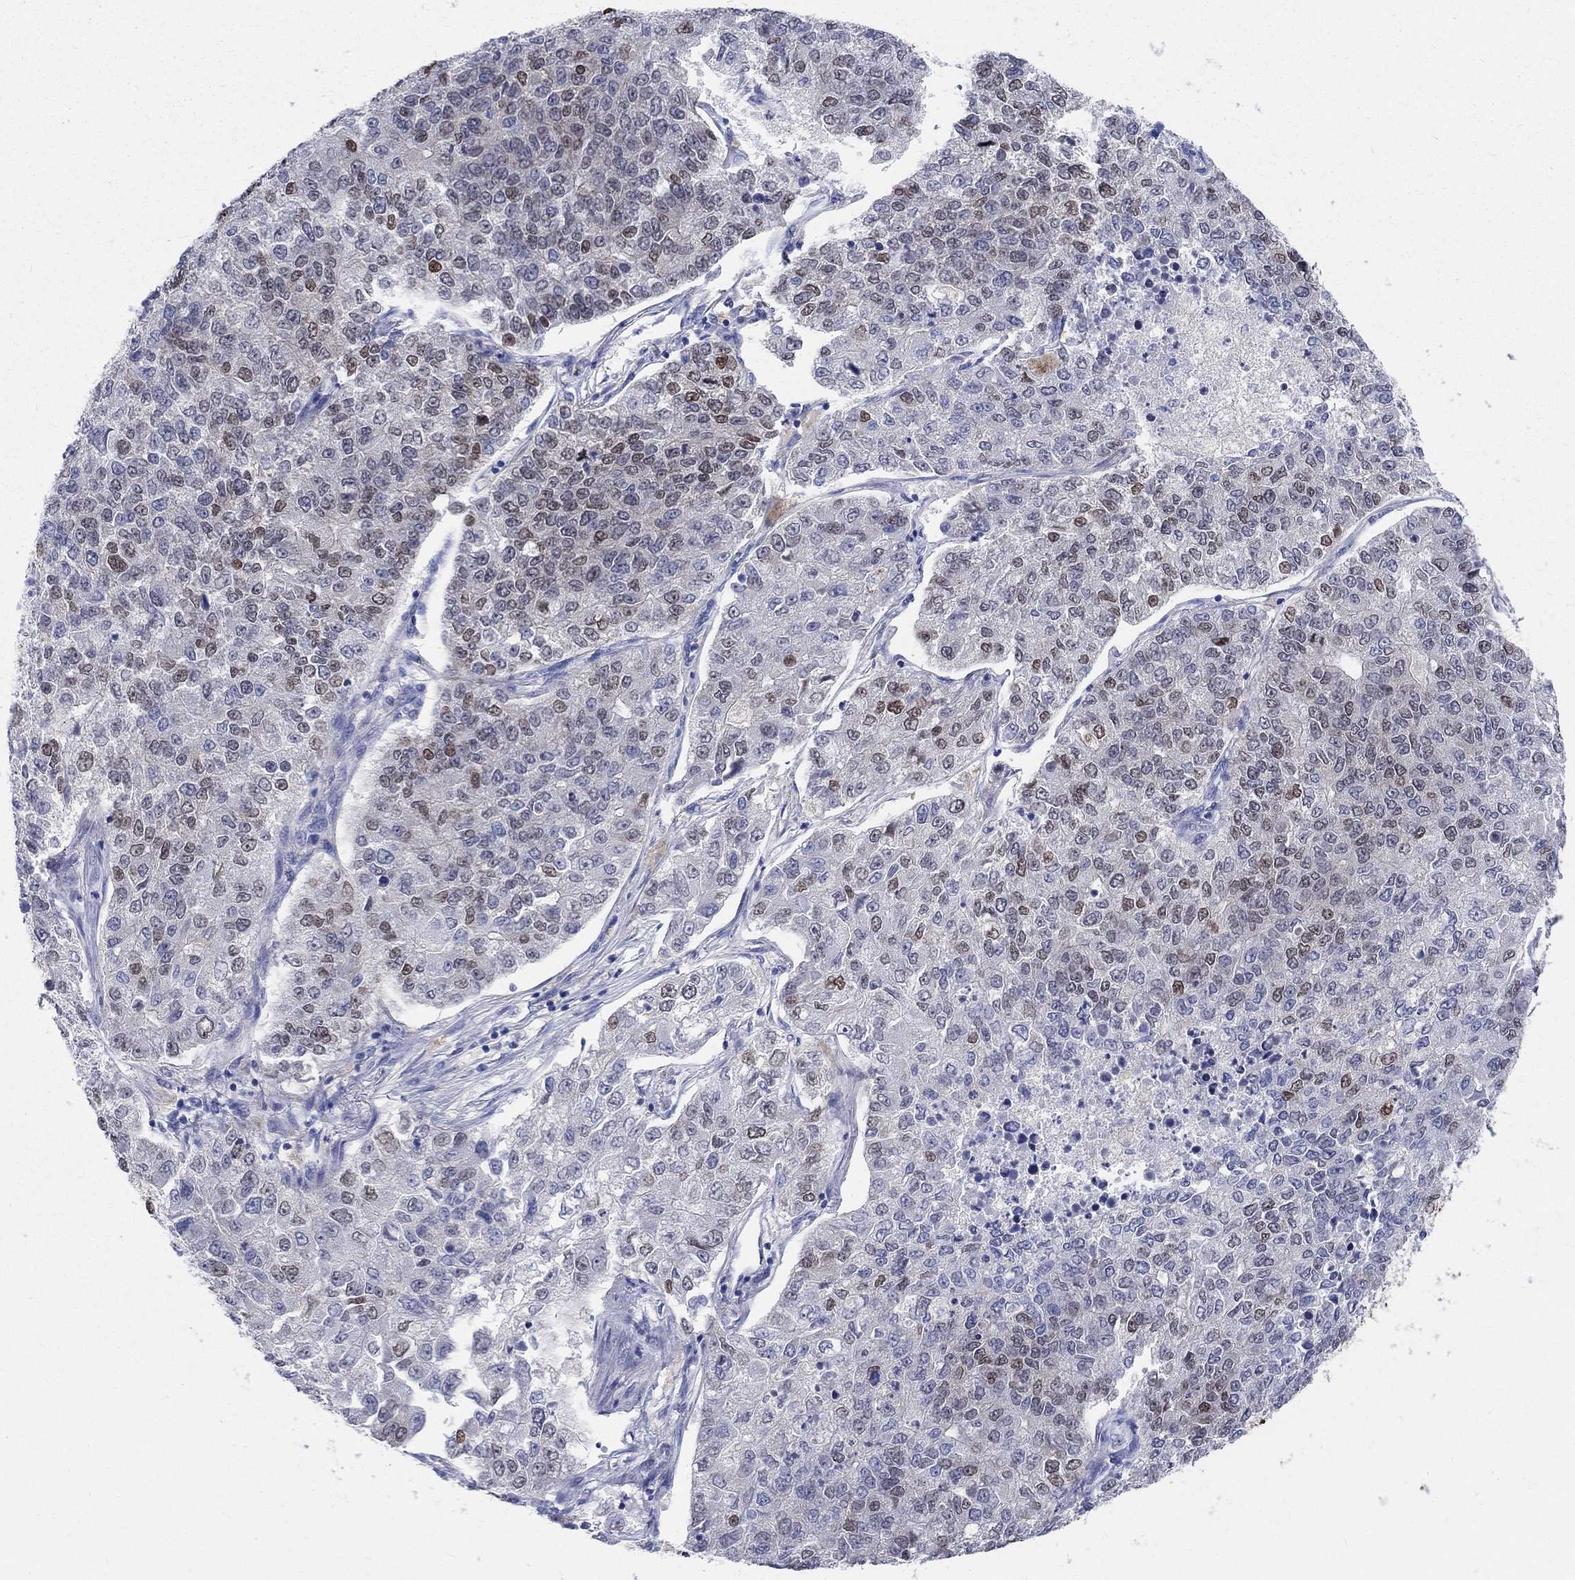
{"staining": {"intensity": "moderate", "quantity": "<25%", "location": "nuclear"}, "tissue": "lung cancer", "cell_type": "Tumor cells", "image_type": "cancer", "snomed": [{"axis": "morphology", "description": "Adenocarcinoma, NOS"}, {"axis": "topography", "description": "Lung"}], "caption": "A micrograph of adenocarcinoma (lung) stained for a protein displays moderate nuclear brown staining in tumor cells.", "gene": "SOX2", "patient": {"sex": "male", "age": 49}}